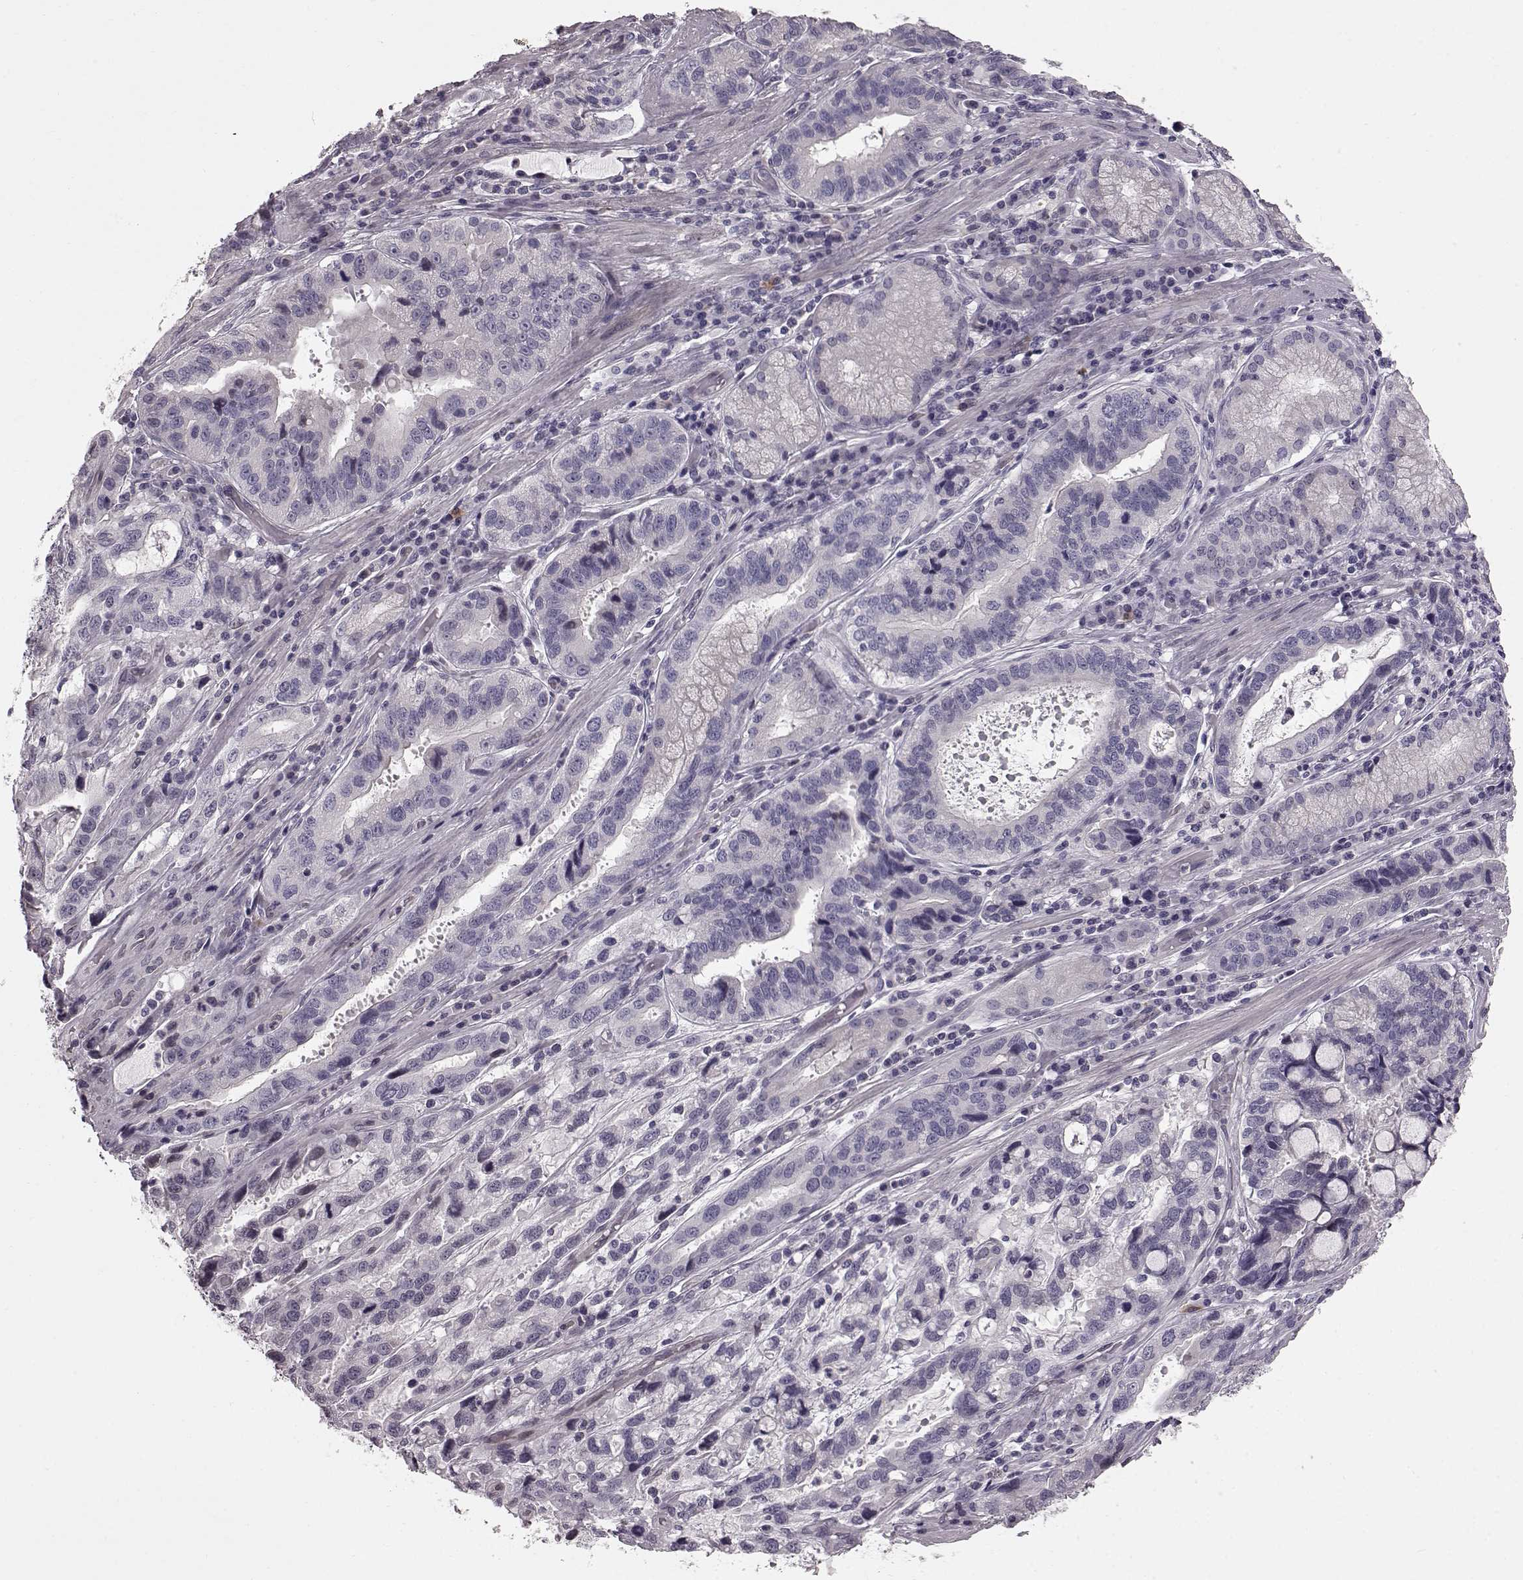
{"staining": {"intensity": "negative", "quantity": "none", "location": "none"}, "tissue": "stomach cancer", "cell_type": "Tumor cells", "image_type": "cancer", "snomed": [{"axis": "morphology", "description": "Adenocarcinoma, NOS"}, {"axis": "topography", "description": "Stomach, lower"}], "caption": "This photomicrograph is of stomach cancer stained with immunohistochemistry (IHC) to label a protein in brown with the nuclei are counter-stained blue. There is no positivity in tumor cells.", "gene": "TCHHL1", "patient": {"sex": "female", "age": 76}}